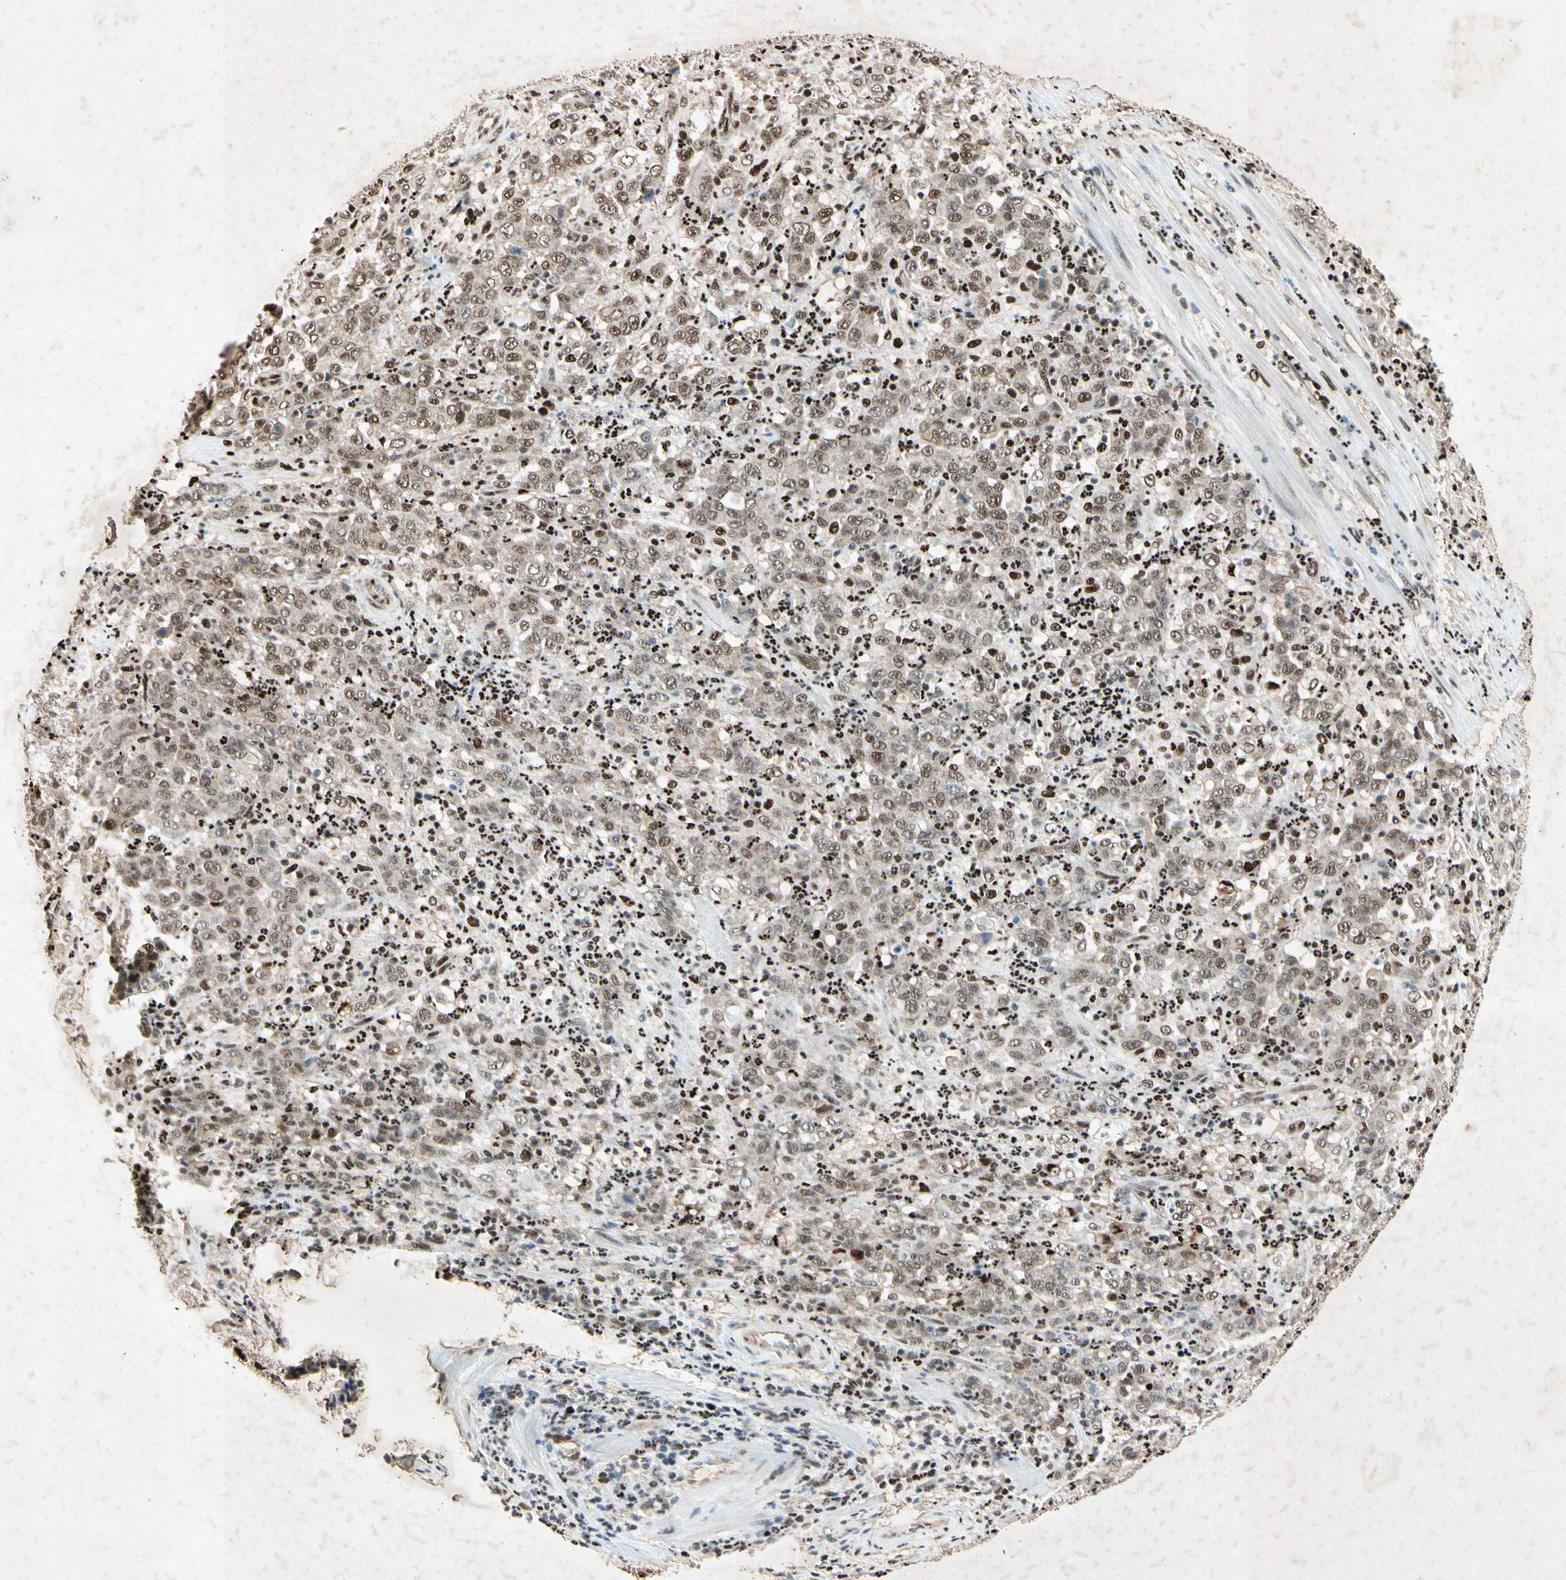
{"staining": {"intensity": "moderate", "quantity": ">75%", "location": "cytoplasmic/membranous,nuclear"}, "tissue": "stomach cancer", "cell_type": "Tumor cells", "image_type": "cancer", "snomed": [{"axis": "morphology", "description": "Adenocarcinoma, NOS"}, {"axis": "topography", "description": "Stomach, lower"}], "caption": "Adenocarcinoma (stomach) stained with a brown dye reveals moderate cytoplasmic/membranous and nuclear positive expression in about >75% of tumor cells.", "gene": "RNF43", "patient": {"sex": "female", "age": 71}}